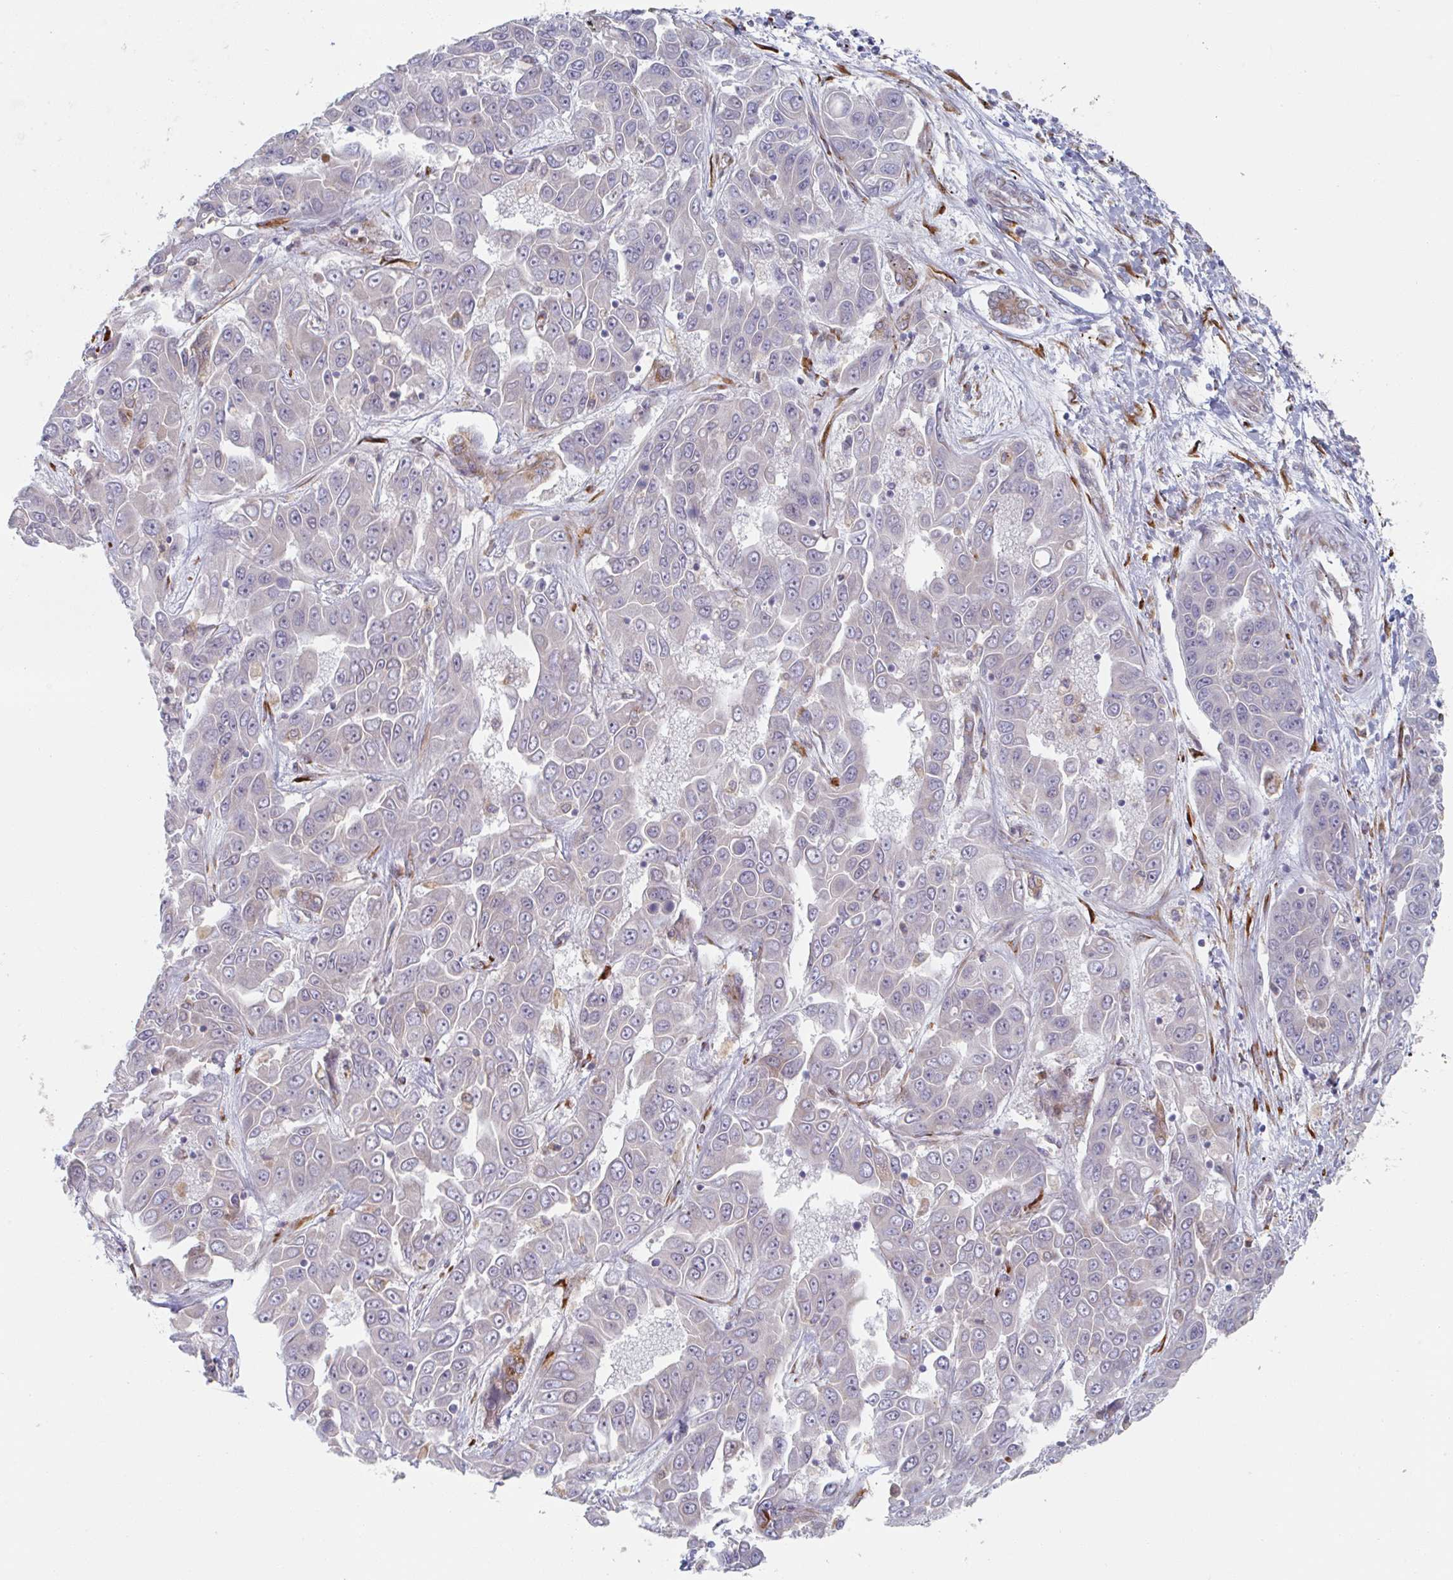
{"staining": {"intensity": "negative", "quantity": "none", "location": "none"}, "tissue": "liver cancer", "cell_type": "Tumor cells", "image_type": "cancer", "snomed": [{"axis": "morphology", "description": "Cholangiocarcinoma"}, {"axis": "topography", "description": "Liver"}], "caption": "Immunohistochemistry (IHC) image of neoplastic tissue: cholangiocarcinoma (liver) stained with DAB (3,3'-diaminobenzidine) shows no significant protein expression in tumor cells.", "gene": "TRAPPC10", "patient": {"sex": "female", "age": 52}}